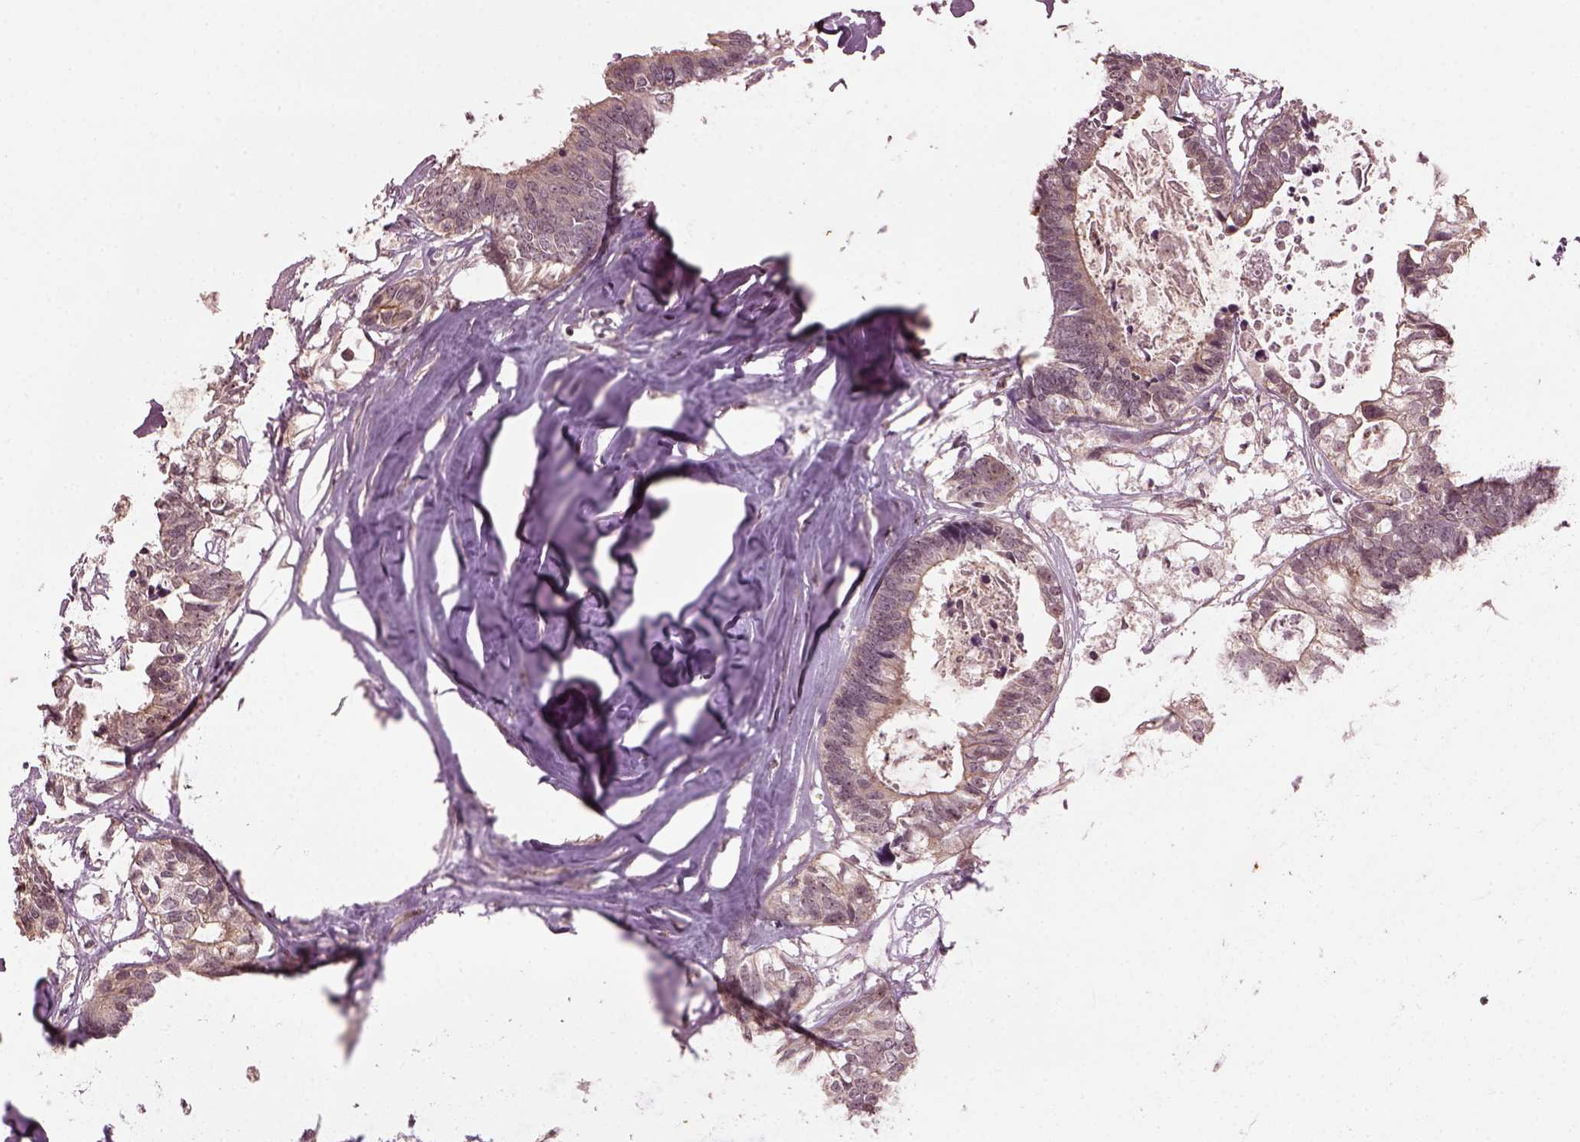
{"staining": {"intensity": "weak", "quantity": "<25%", "location": "nuclear"}, "tissue": "colorectal cancer", "cell_type": "Tumor cells", "image_type": "cancer", "snomed": [{"axis": "morphology", "description": "Adenocarcinoma, NOS"}, {"axis": "topography", "description": "Colon"}, {"axis": "topography", "description": "Rectum"}], "caption": "Immunohistochemistry of colorectal cancer (adenocarcinoma) demonstrates no positivity in tumor cells.", "gene": "GNRH1", "patient": {"sex": "male", "age": 57}}